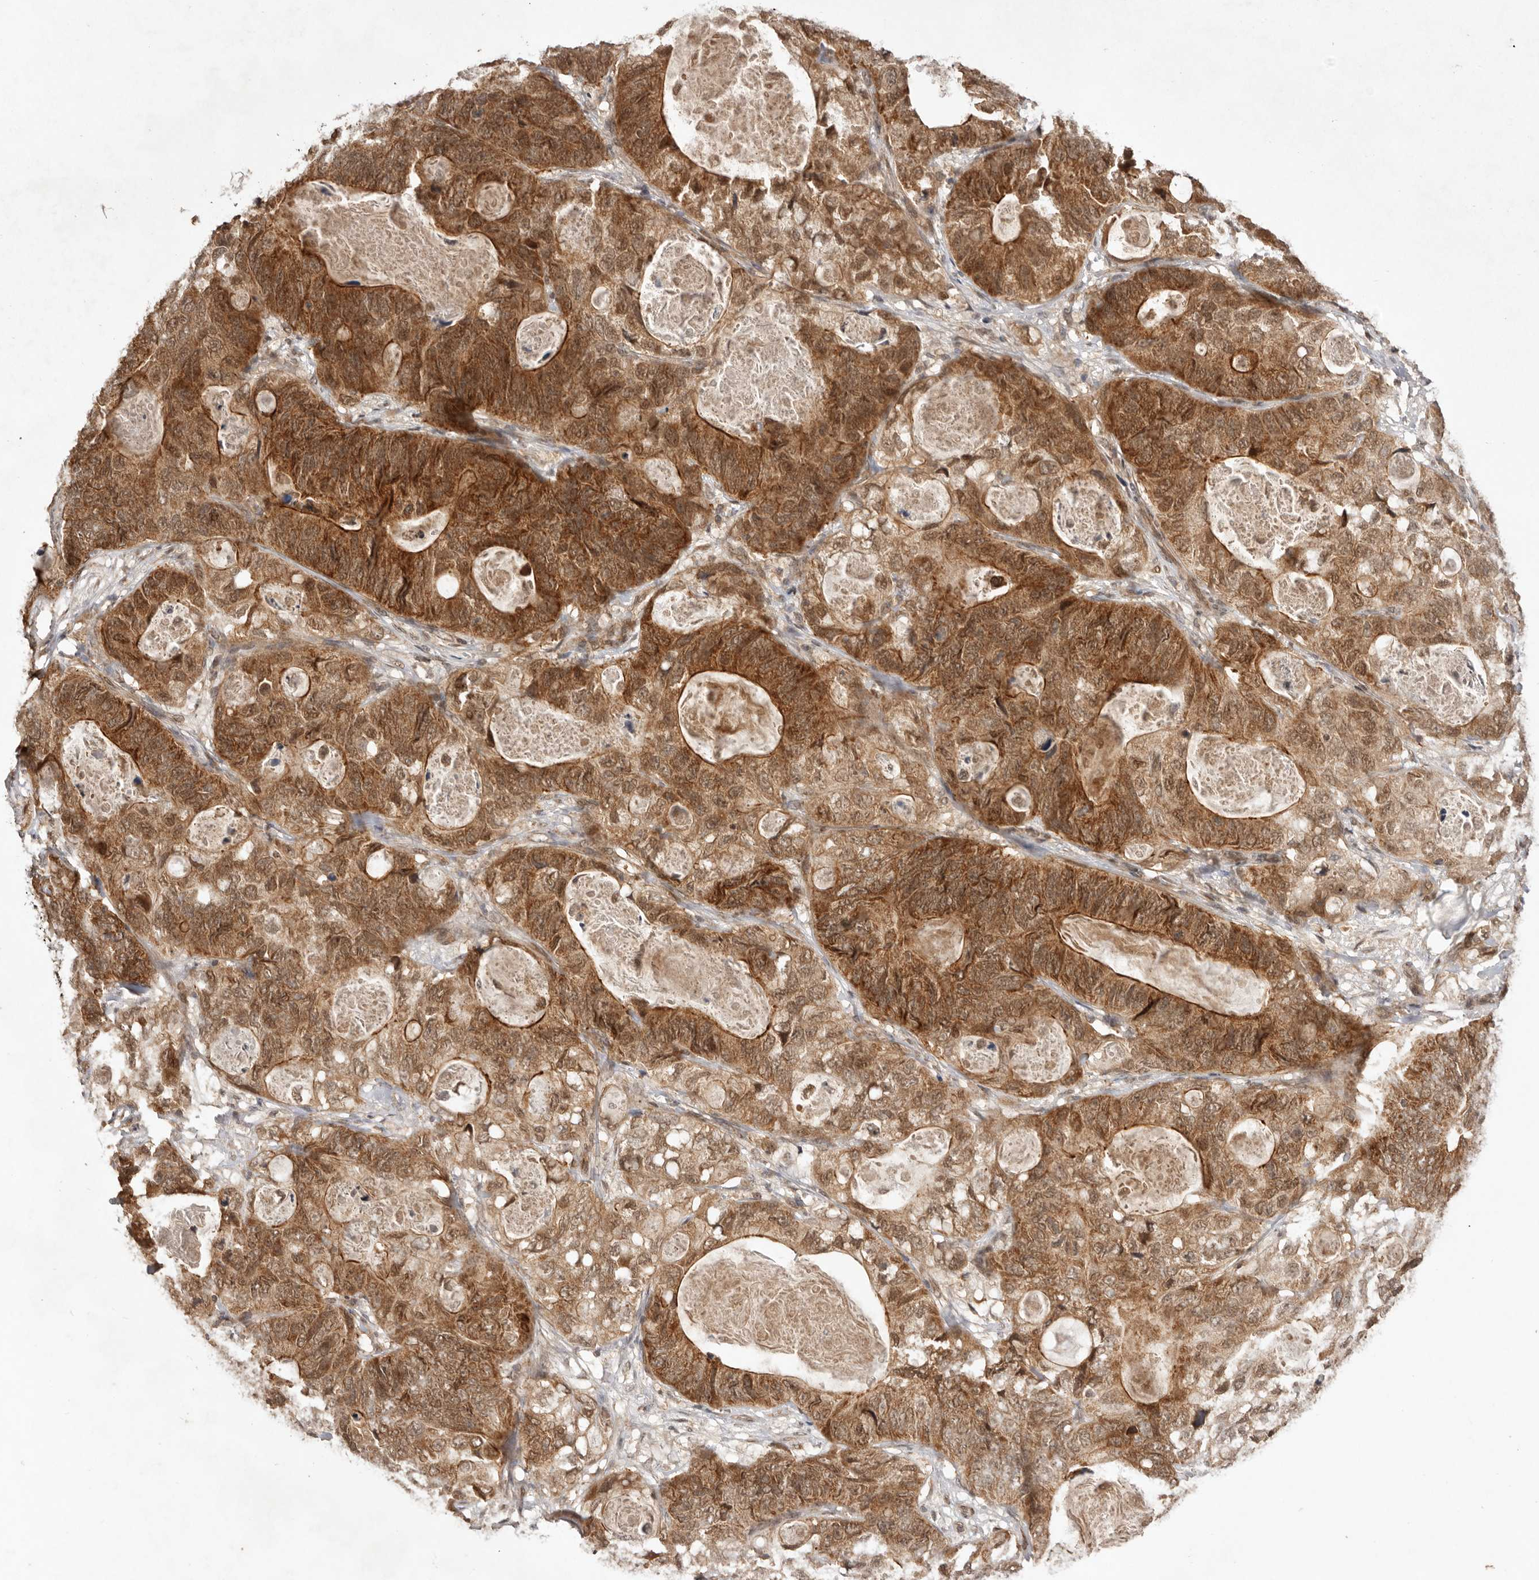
{"staining": {"intensity": "moderate", "quantity": ">75%", "location": "cytoplasmic/membranous,nuclear"}, "tissue": "stomach cancer", "cell_type": "Tumor cells", "image_type": "cancer", "snomed": [{"axis": "morphology", "description": "Normal tissue, NOS"}, {"axis": "morphology", "description": "Adenocarcinoma, NOS"}, {"axis": "topography", "description": "Stomach"}], "caption": "A high-resolution image shows immunohistochemistry (IHC) staining of stomach cancer, which reveals moderate cytoplasmic/membranous and nuclear positivity in approximately >75% of tumor cells.", "gene": "TARS2", "patient": {"sex": "female", "age": 89}}